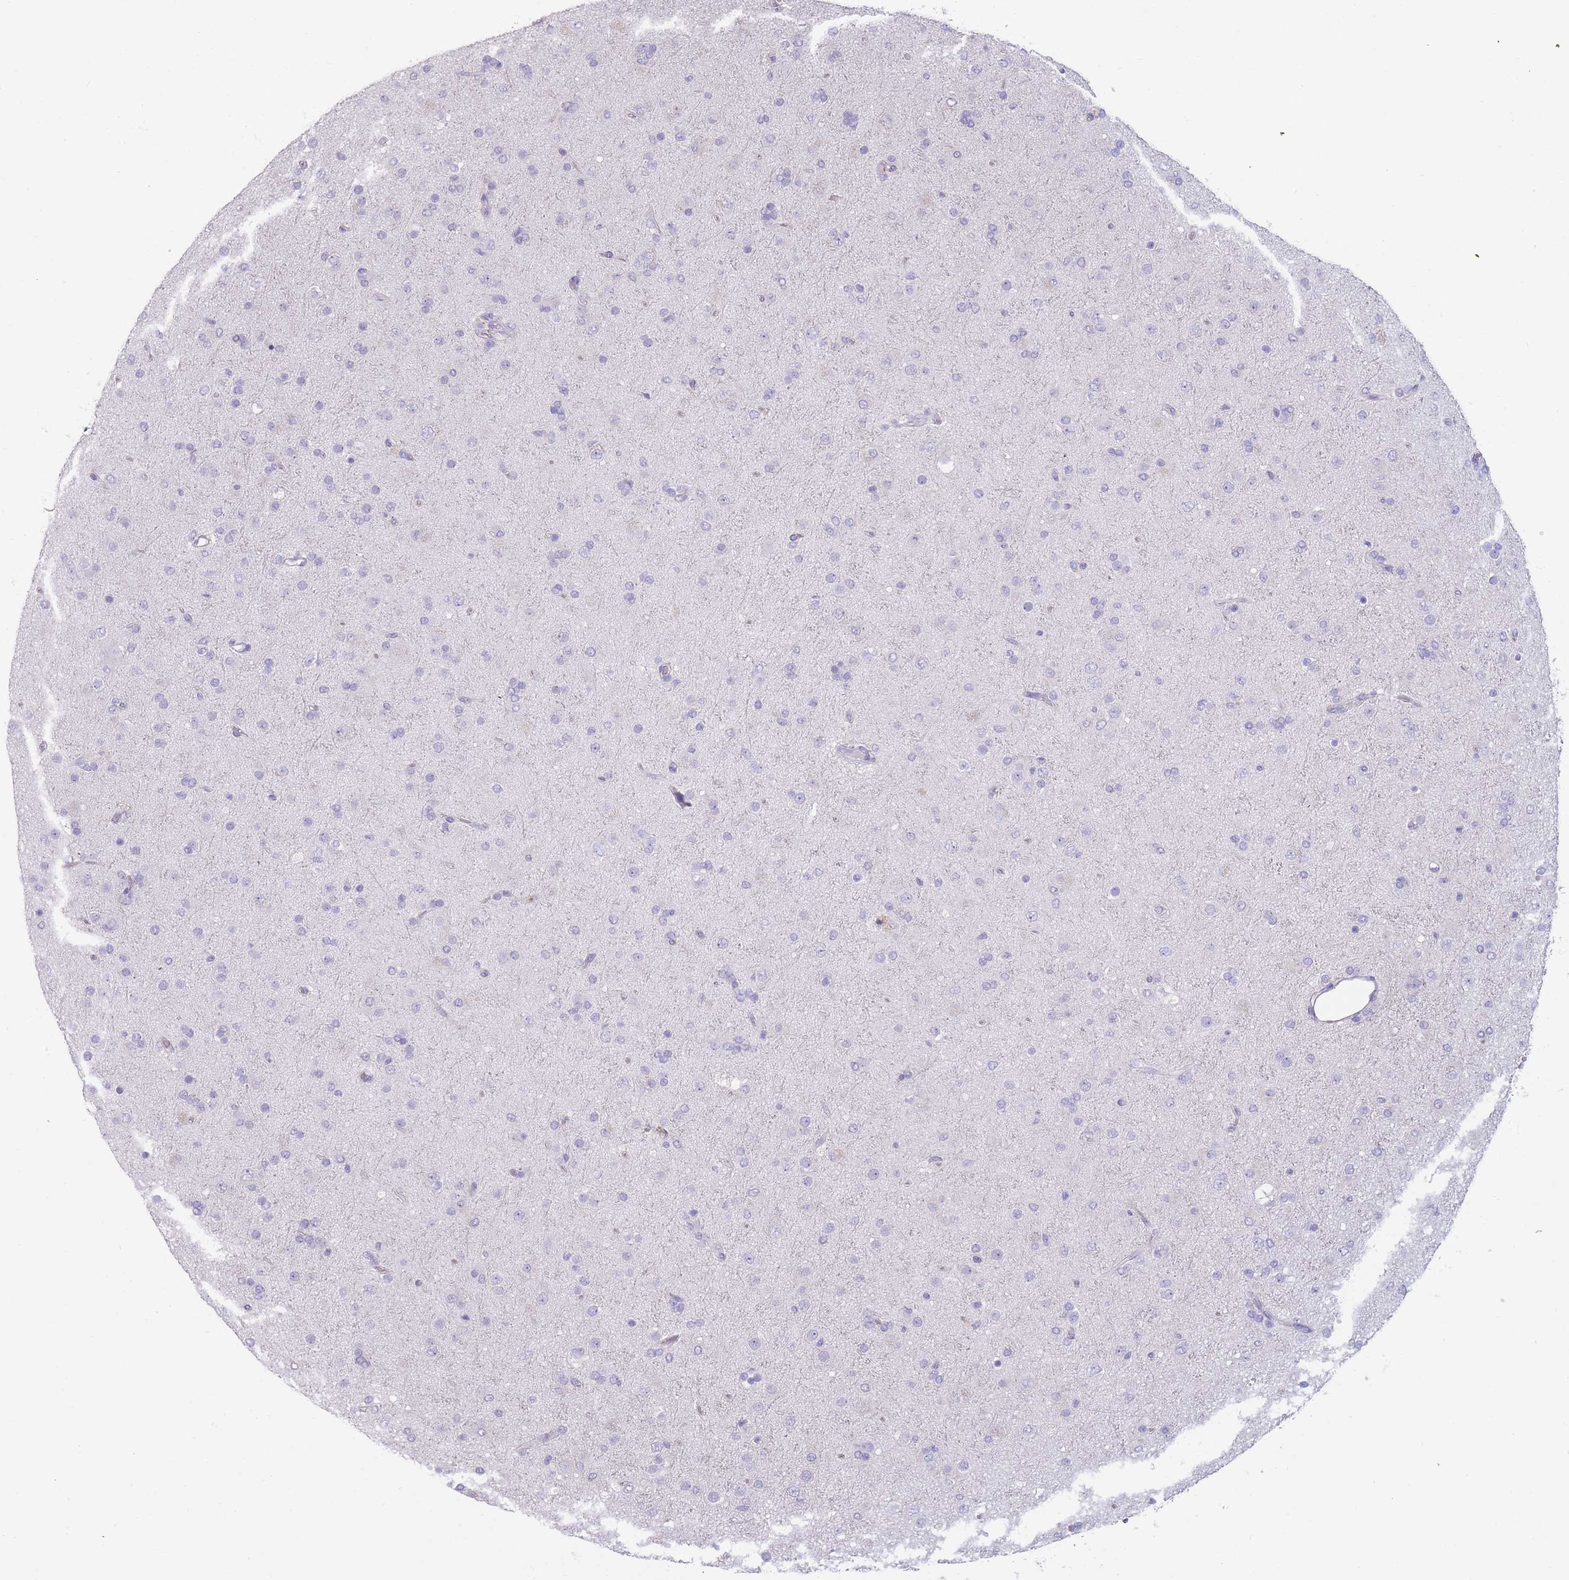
{"staining": {"intensity": "negative", "quantity": "none", "location": "none"}, "tissue": "glioma", "cell_type": "Tumor cells", "image_type": "cancer", "snomed": [{"axis": "morphology", "description": "Glioma, malignant, Low grade"}, {"axis": "topography", "description": "Brain"}], "caption": "Immunohistochemical staining of human glioma reveals no significant positivity in tumor cells. Brightfield microscopy of immunohistochemistry (IHC) stained with DAB (3,3'-diaminobenzidine) (brown) and hematoxylin (blue), captured at high magnification.", "gene": "ZNF627", "patient": {"sex": "male", "age": 65}}